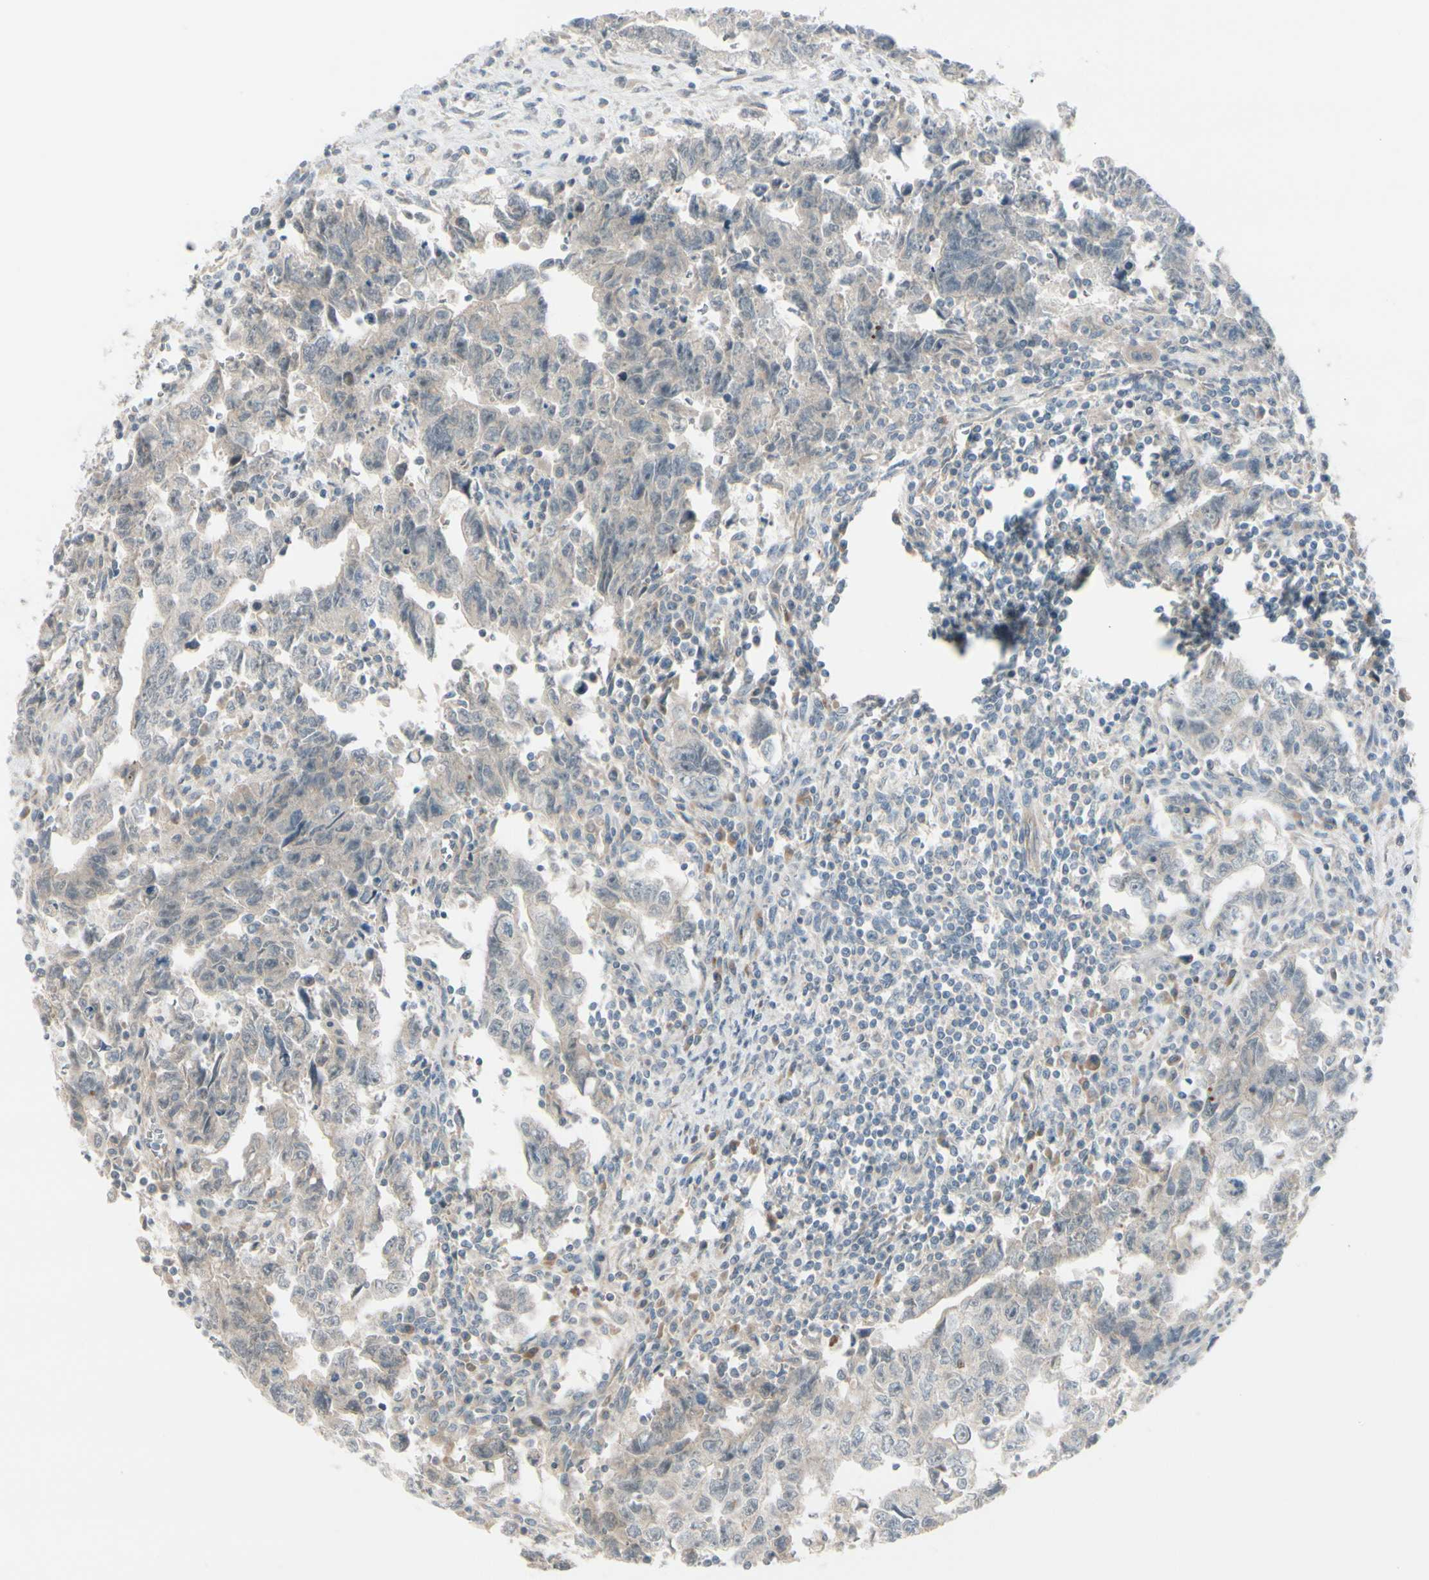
{"staining": {"intensity": "weak", "quantity": "25%-75%", "location": "cytoplasmic/membranous"}, "tissue": "testis cancer", "cell_type": "Tumor cells", "image_type": "cancer", "snomed": [{"axis": "morphology", "description": "Carcinoma, Embryonal, NOS"}, {"axis": "topography", "description": "Testis"}], "caption": "A photomicrograph showing weak cytoplasmic/membranous positivity in approximately 25%-75% of tumor cells in testis cancer, as visualized by brown immunohistochemical staining.", "gene": "FGF10", "patient": {"sex": "male", "age": 28}}